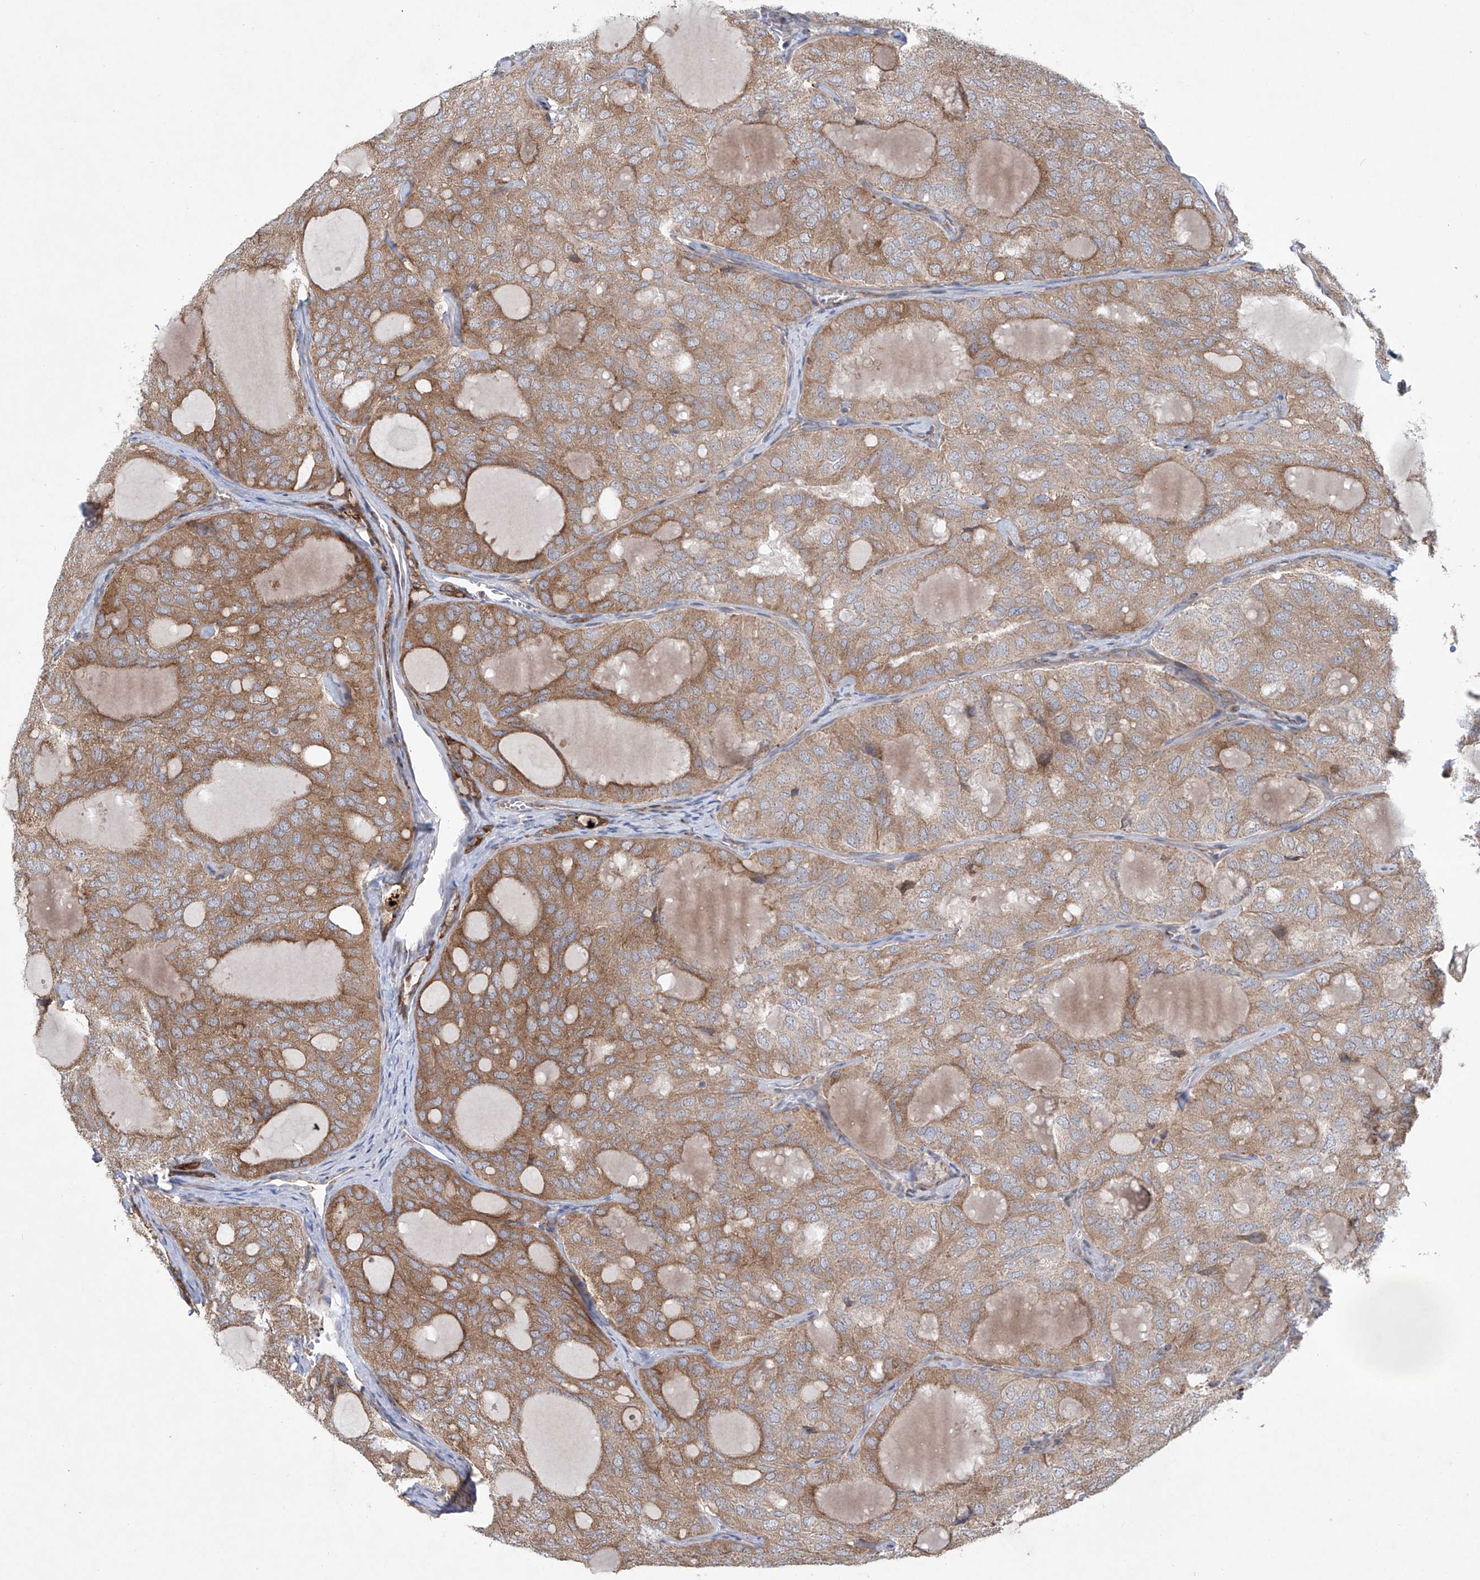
{"staining": {"intensity": "moderate", "quantity": "25%-75%", "location": "cytoplasmic/membranous"}, "tissue": "thyroid cancer", "cell_type": "Tumor cells", "image_type": "cancer", "snomed": [{"axis": "morphology", "description": "Follicular adenoma carcinoma, NOS"}, {"axis": "topography", "description": "Thyroid gland"}], "caption": "Thyroid follicular adenoma carcinoma tissue exhibits moderate cytoplasmic/membranous positivity in about 25%-75% of tumor cells (DAB IHC with brightfield microscopy, high magnification).", "gene": "KLC4", "patient": {"sex": "male", "age": 75}}